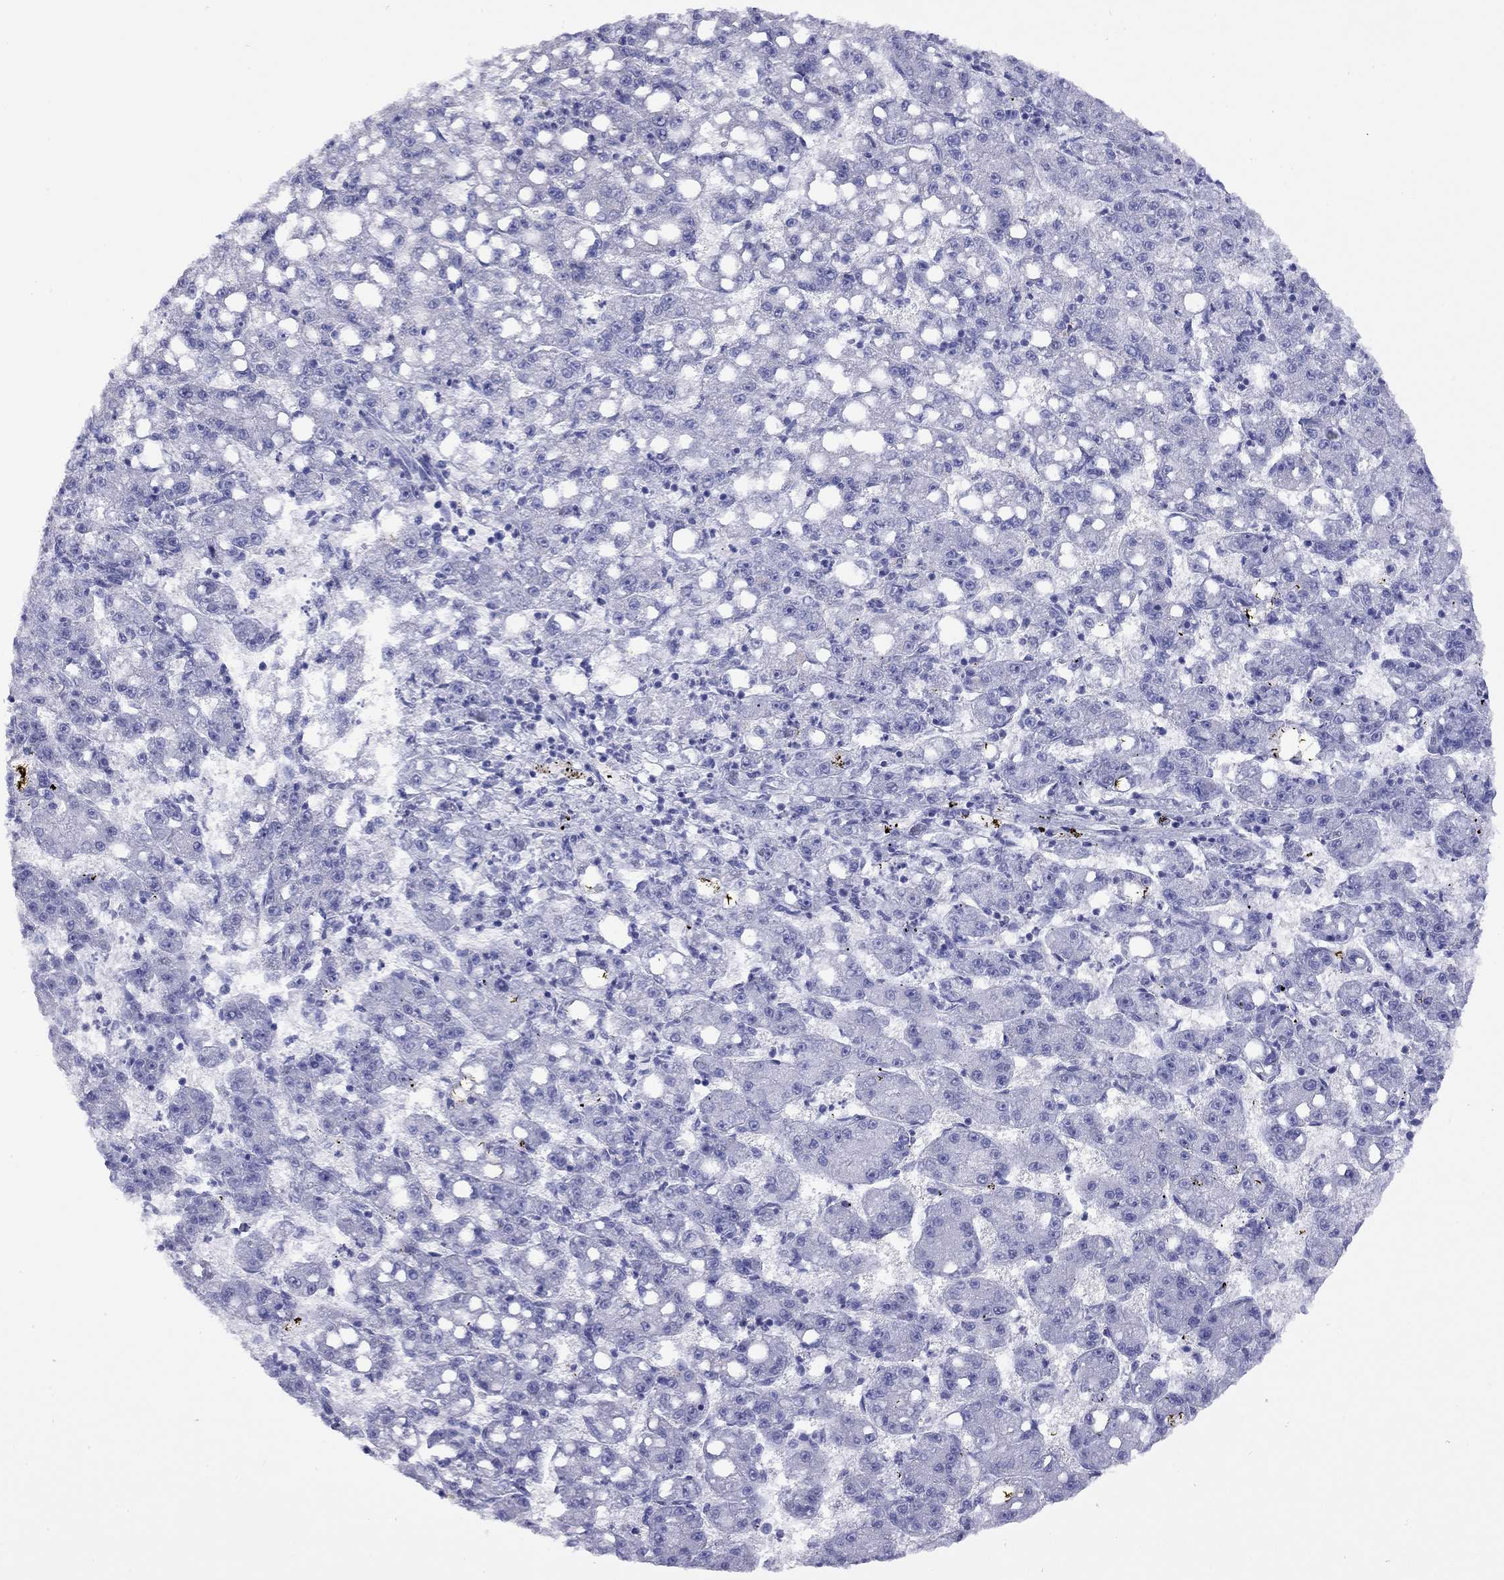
{"staining": {"intensity": "negative", "quantity": "none", "location": "none"}, "tissue": "liver cancer", "cell_type": "Tumor cells", "image_type": "cancer", "snomed": [{"axis": "morphology", "description": "Carcinoma, Hepatocellular, NOS"}, {"axis": "topography", "description": "Liver"}], "caption": "High magnification brightfield microscopy of liver hepatocellular carcinoma stained with DAB (brown) and counterstained with hematoxylin (blue): tumor cells show no significant positivity.", "gene": "FIGLA", "patient": {"sex": "female", "age": 65}}